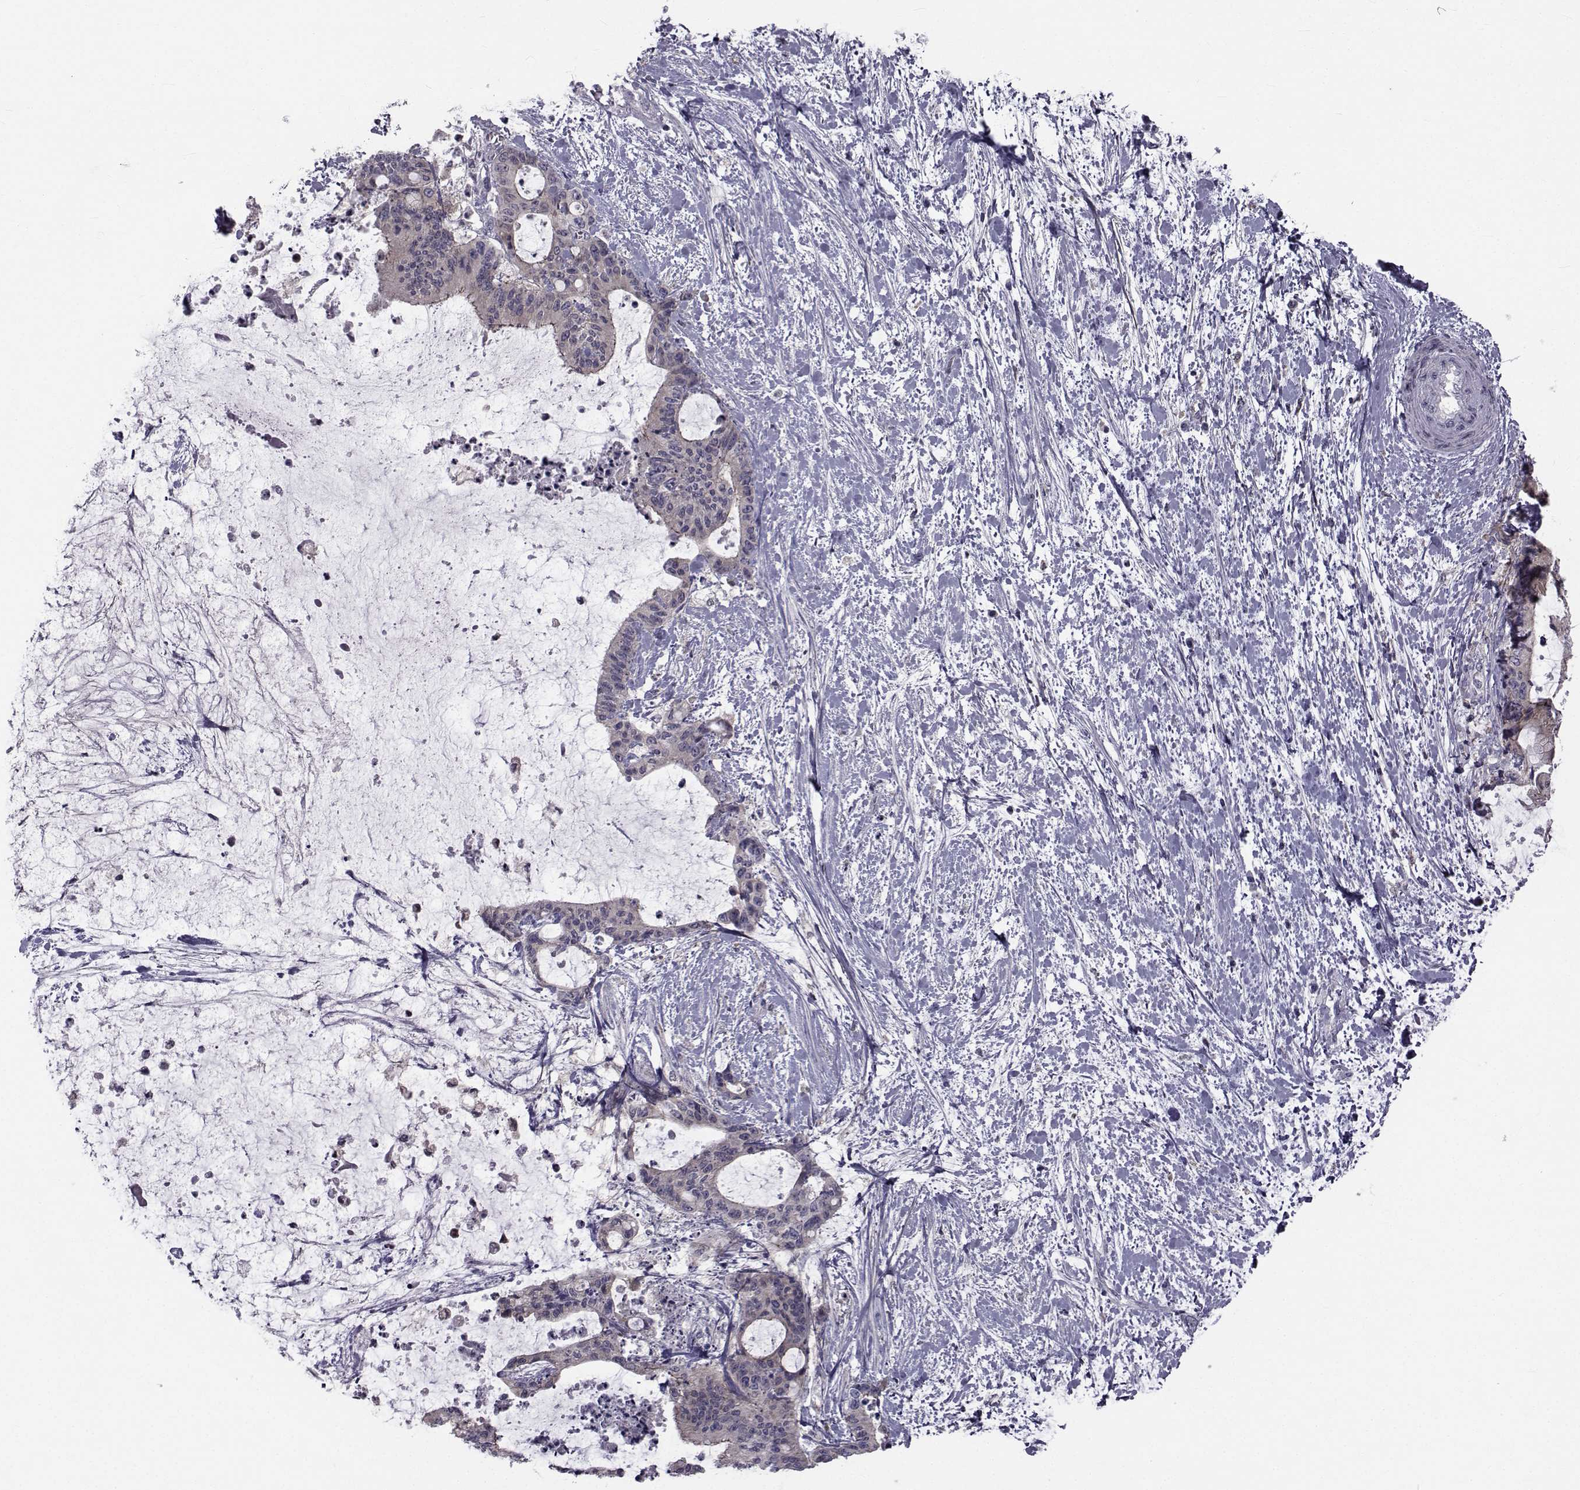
{"staining": {"intensity": "moderate", "quantity": "<25%", "location": "cytoplasmic/membranous"}, "tissue": "liver cancer", "cell_type": "Tumor cells", "image_type": "cancer", "snomed": [{"axis": "morphology", "description": "Cholangiocarcinoma"}, {"axis": "topography", "description": "Liver"}], "caption": "A low amount of moderate cytoplasmic/membranous staining is present in about <25% of tumor cells in liver cancer (cholangiocarcinoma) tissue.", "gene": "SLC30A10", "patient": {"sex": "female", "age": 73}}